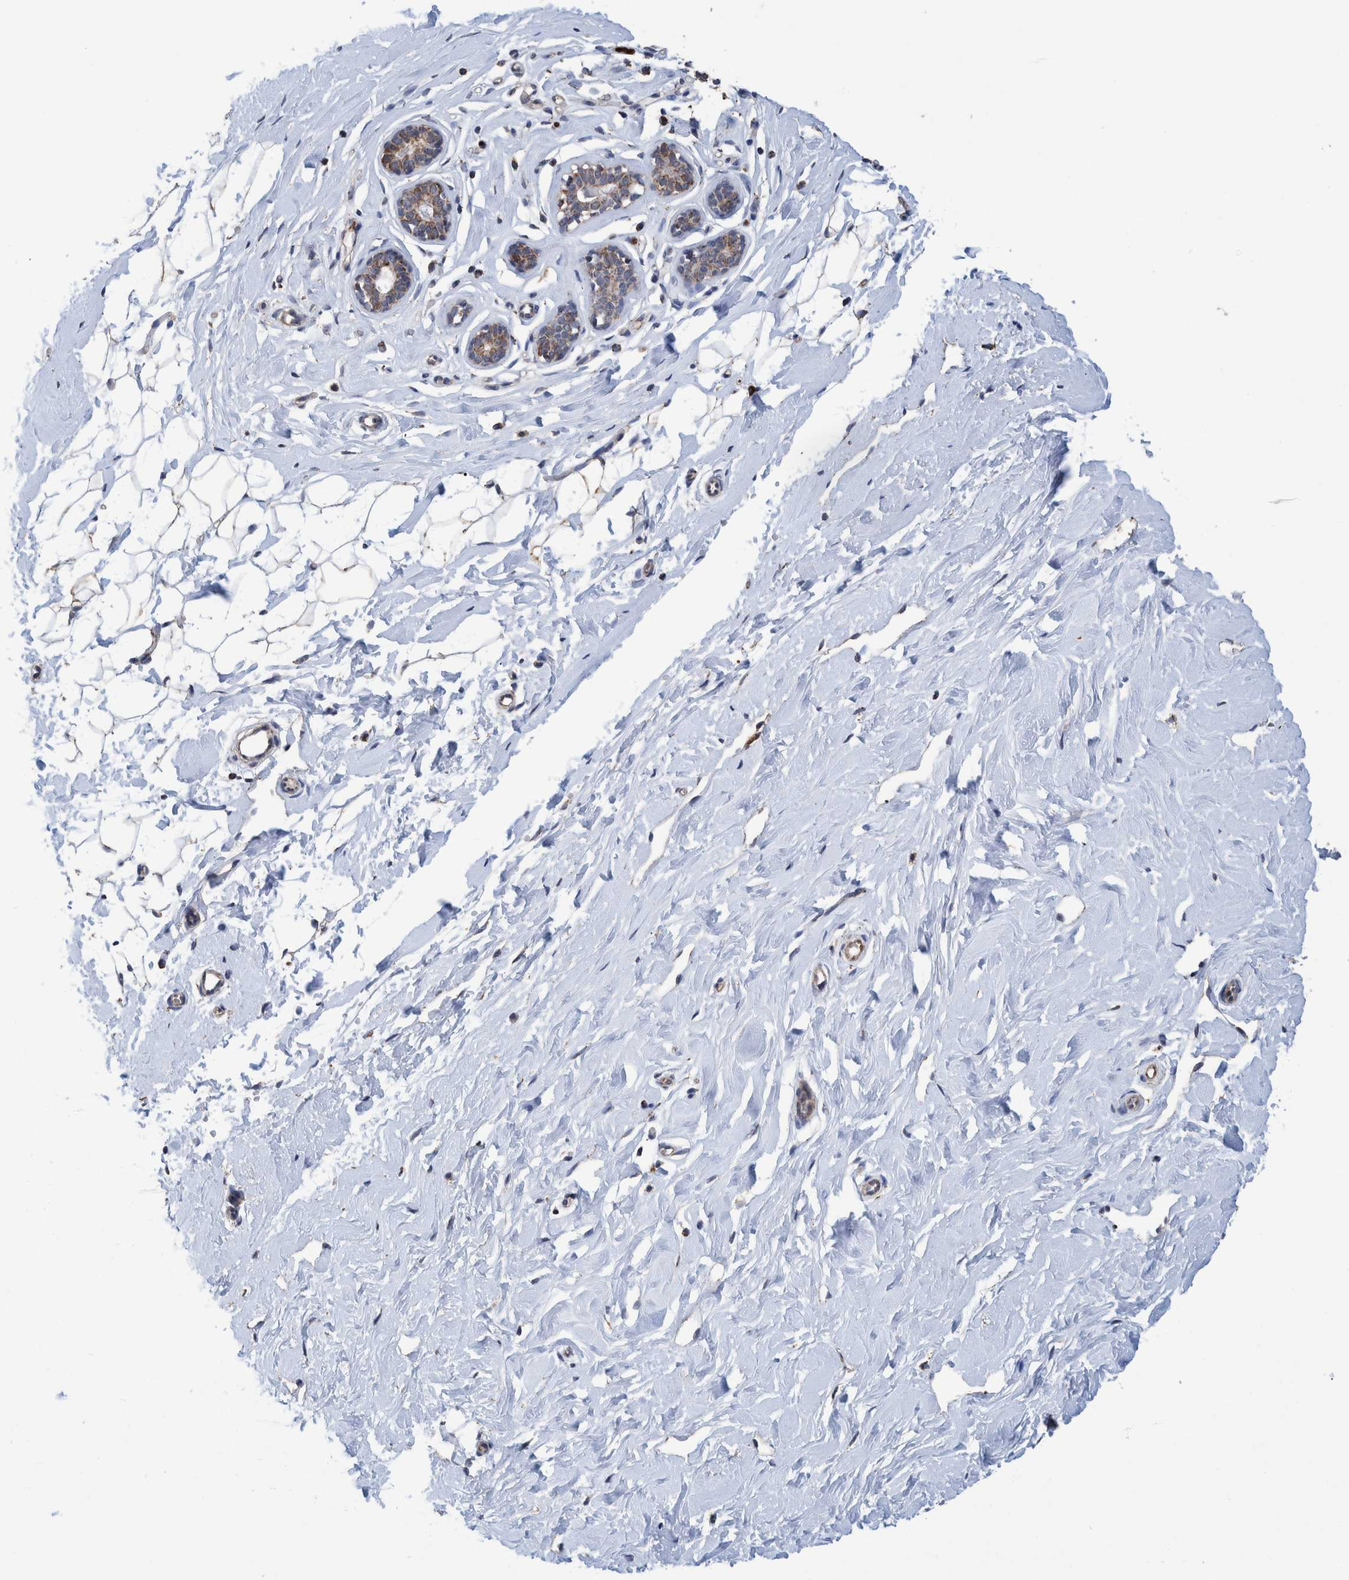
{"staining": {"intensity": "weak", "quantity": "<25%", "location": "cytoplasmic/membranous"}, "tissue": "breast", "cell_type": "Adipocytes", "image_type": "normal", "snomed": [{"axis": "morphology", "description": "Normal tissue, NOS"}, {"axis": "topography", "description": "Breast"}], "caption": "Immunohistochemistry (IHC) image of benign breast stained for a protein (brown), which exhibits no expression in adipocytes.", "gene": "DECR1", "patient": {"sex": "female", "age": 23}}